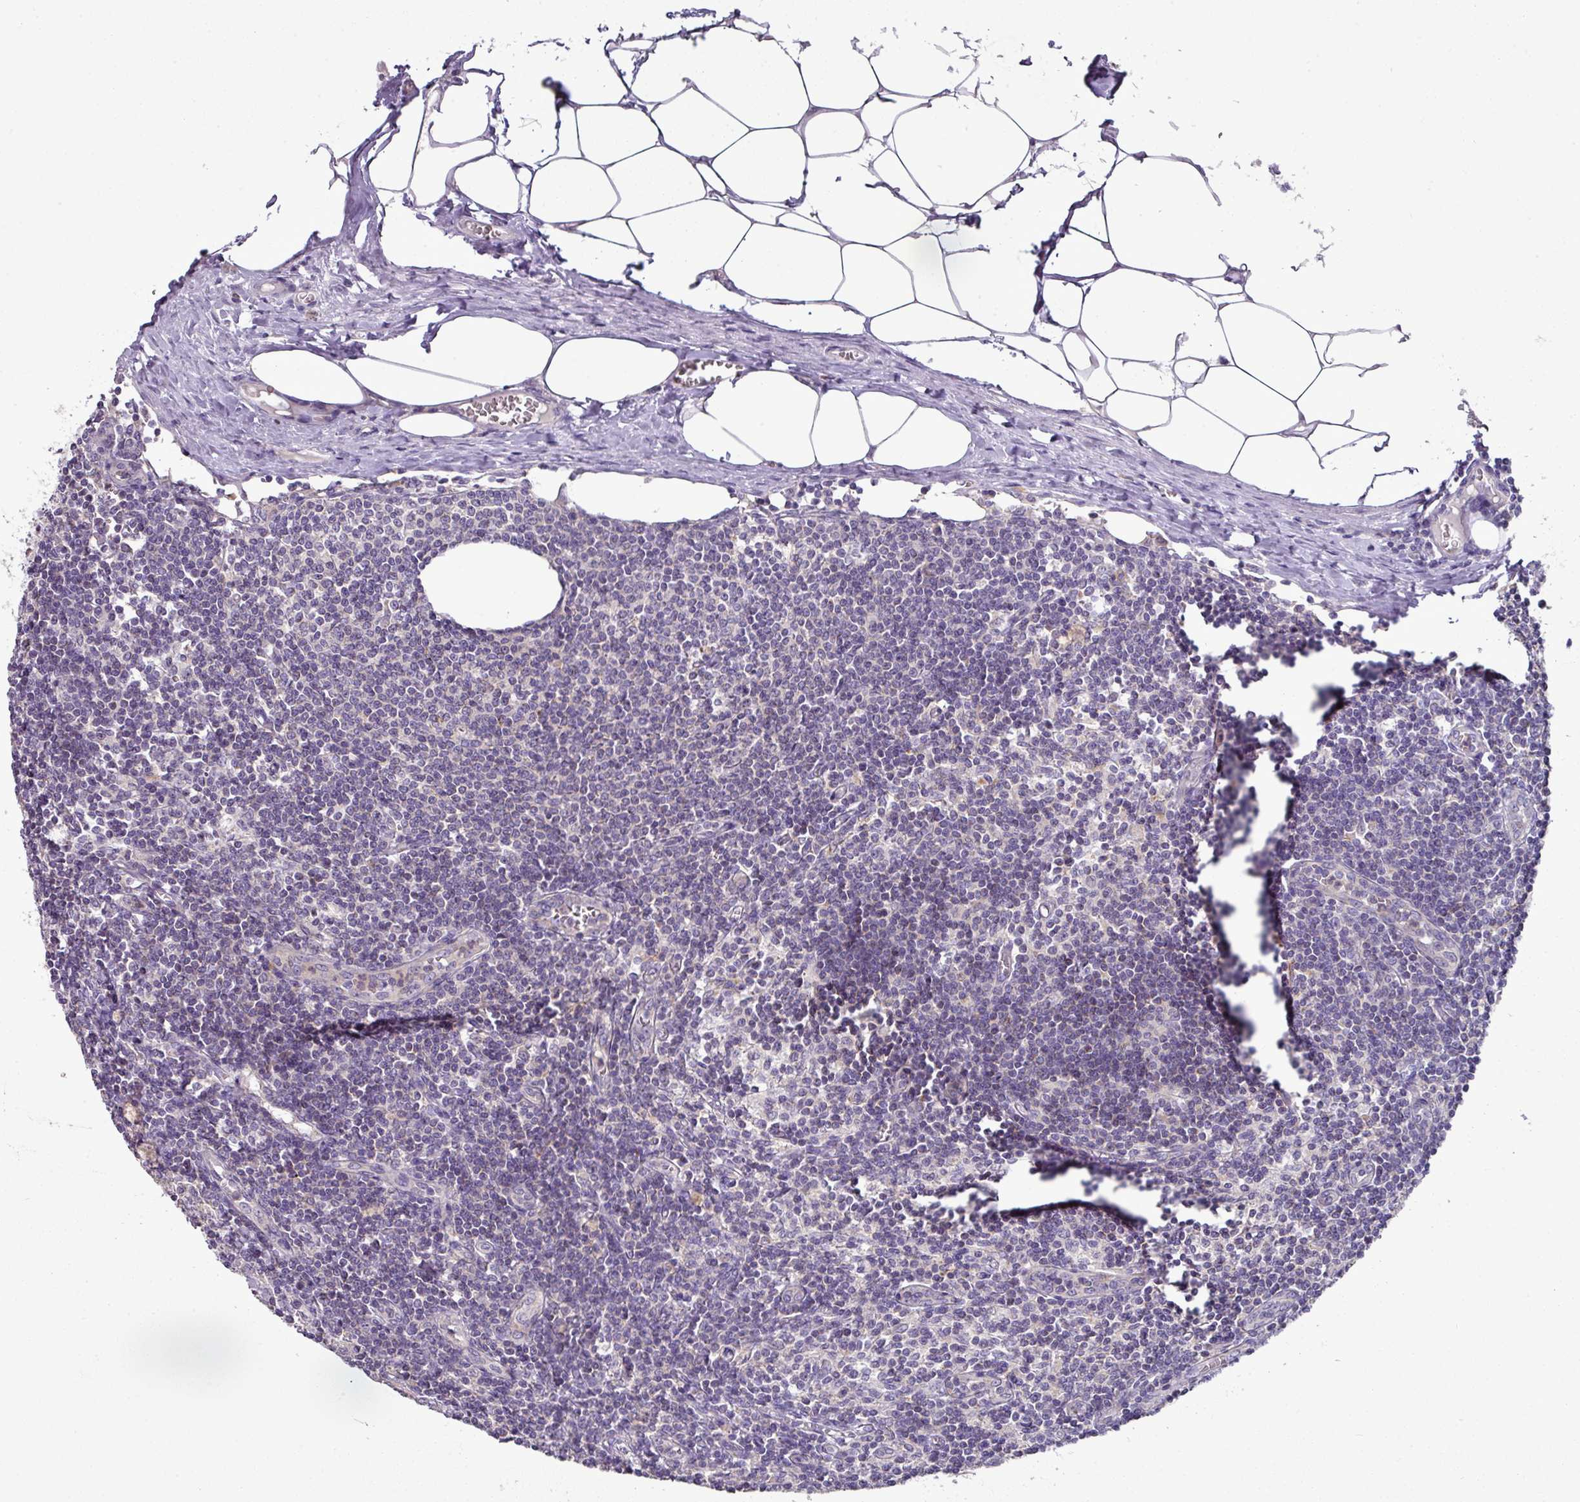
{"staining": {"intensity": "negative", "quantity": "none", "location": "none"}, "tissue": "lymph node", "cell_type": "Germinal center cells", "image_type": "normal", "snomed": [{"axis": "morphology", "description": "Normal tissue, NOS"}, {"axis": "topography", "description": "Lymph node"}], "caption": "Immunohistochemistry (IHC) micrograph of unremarkable lymph node: lymph node stained with DAB demonstrates no significant protein staining in germinal center cells. The staining is performed using DAB brown chromogen with nuclei counter-stained in using hematoxylin.", "gene": "TRAPPC1", "patient": {"sex": "female", "age": 59}}